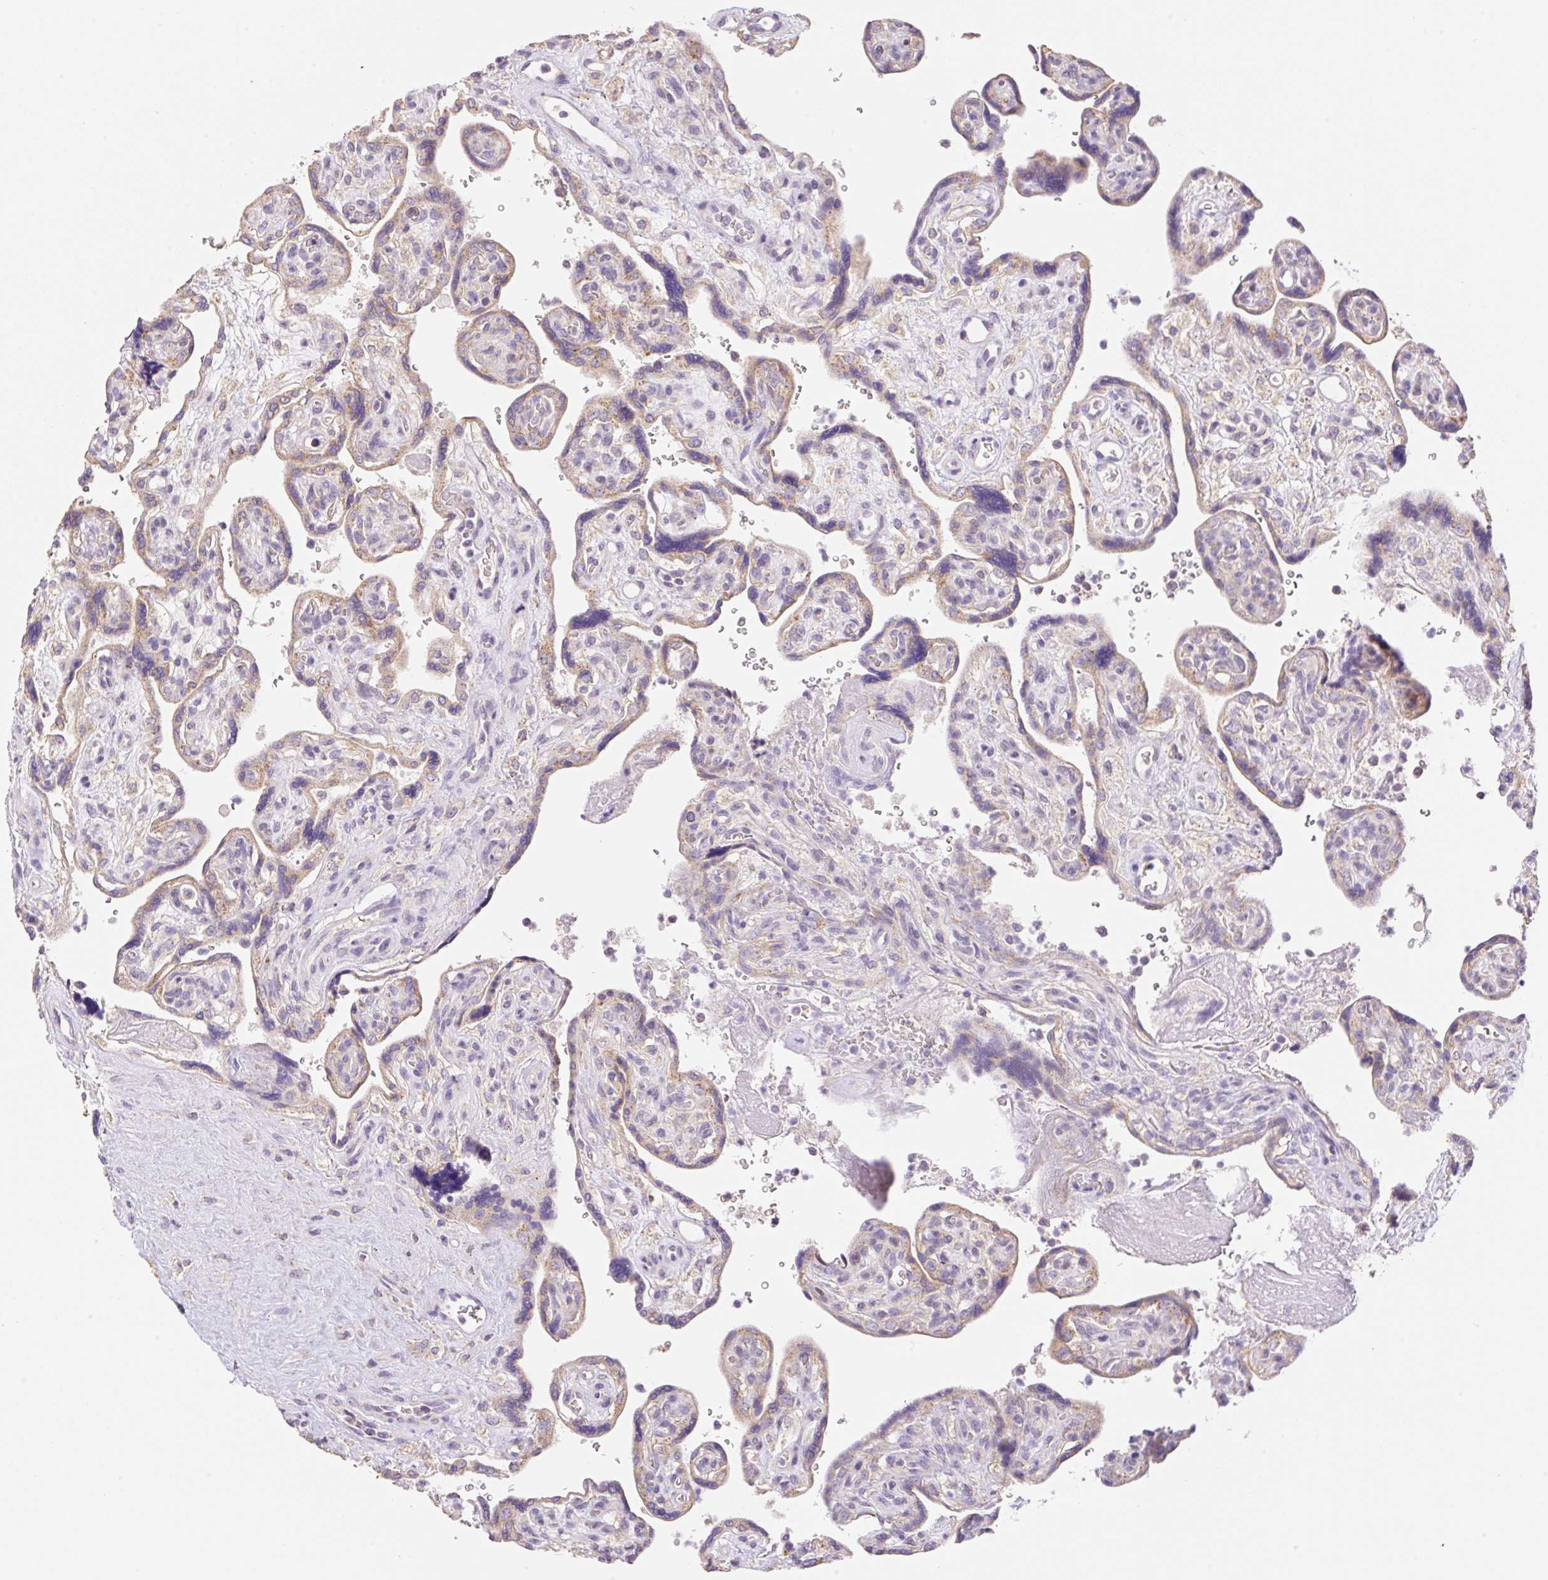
{"staining": {"intensity": "weak", "quantity": "25%-75%", "location": "cytoplasmic/membranous"}, "tissue": "placenta", "cell_type": "Decidual cells", "image_type": "normal", "snomed": [{"axis": "morphology", "description": "Normal tissue, NOS"}, {"axis": "topography", "description": "Placenta"}], "caption": "Immunohistochemistry (IHC) (DAB) staining of benign human placenta reveals weak cytoplasmic/membranous protein positivity in approximately 25%-75% of decidual cells. The staining was performed using DAB, with brown indicating positive protein expression. Nuclei are stained blue with hematoxylin.", "gene": "COPZ2", "patient": {"sex": "female", "age": 39}}